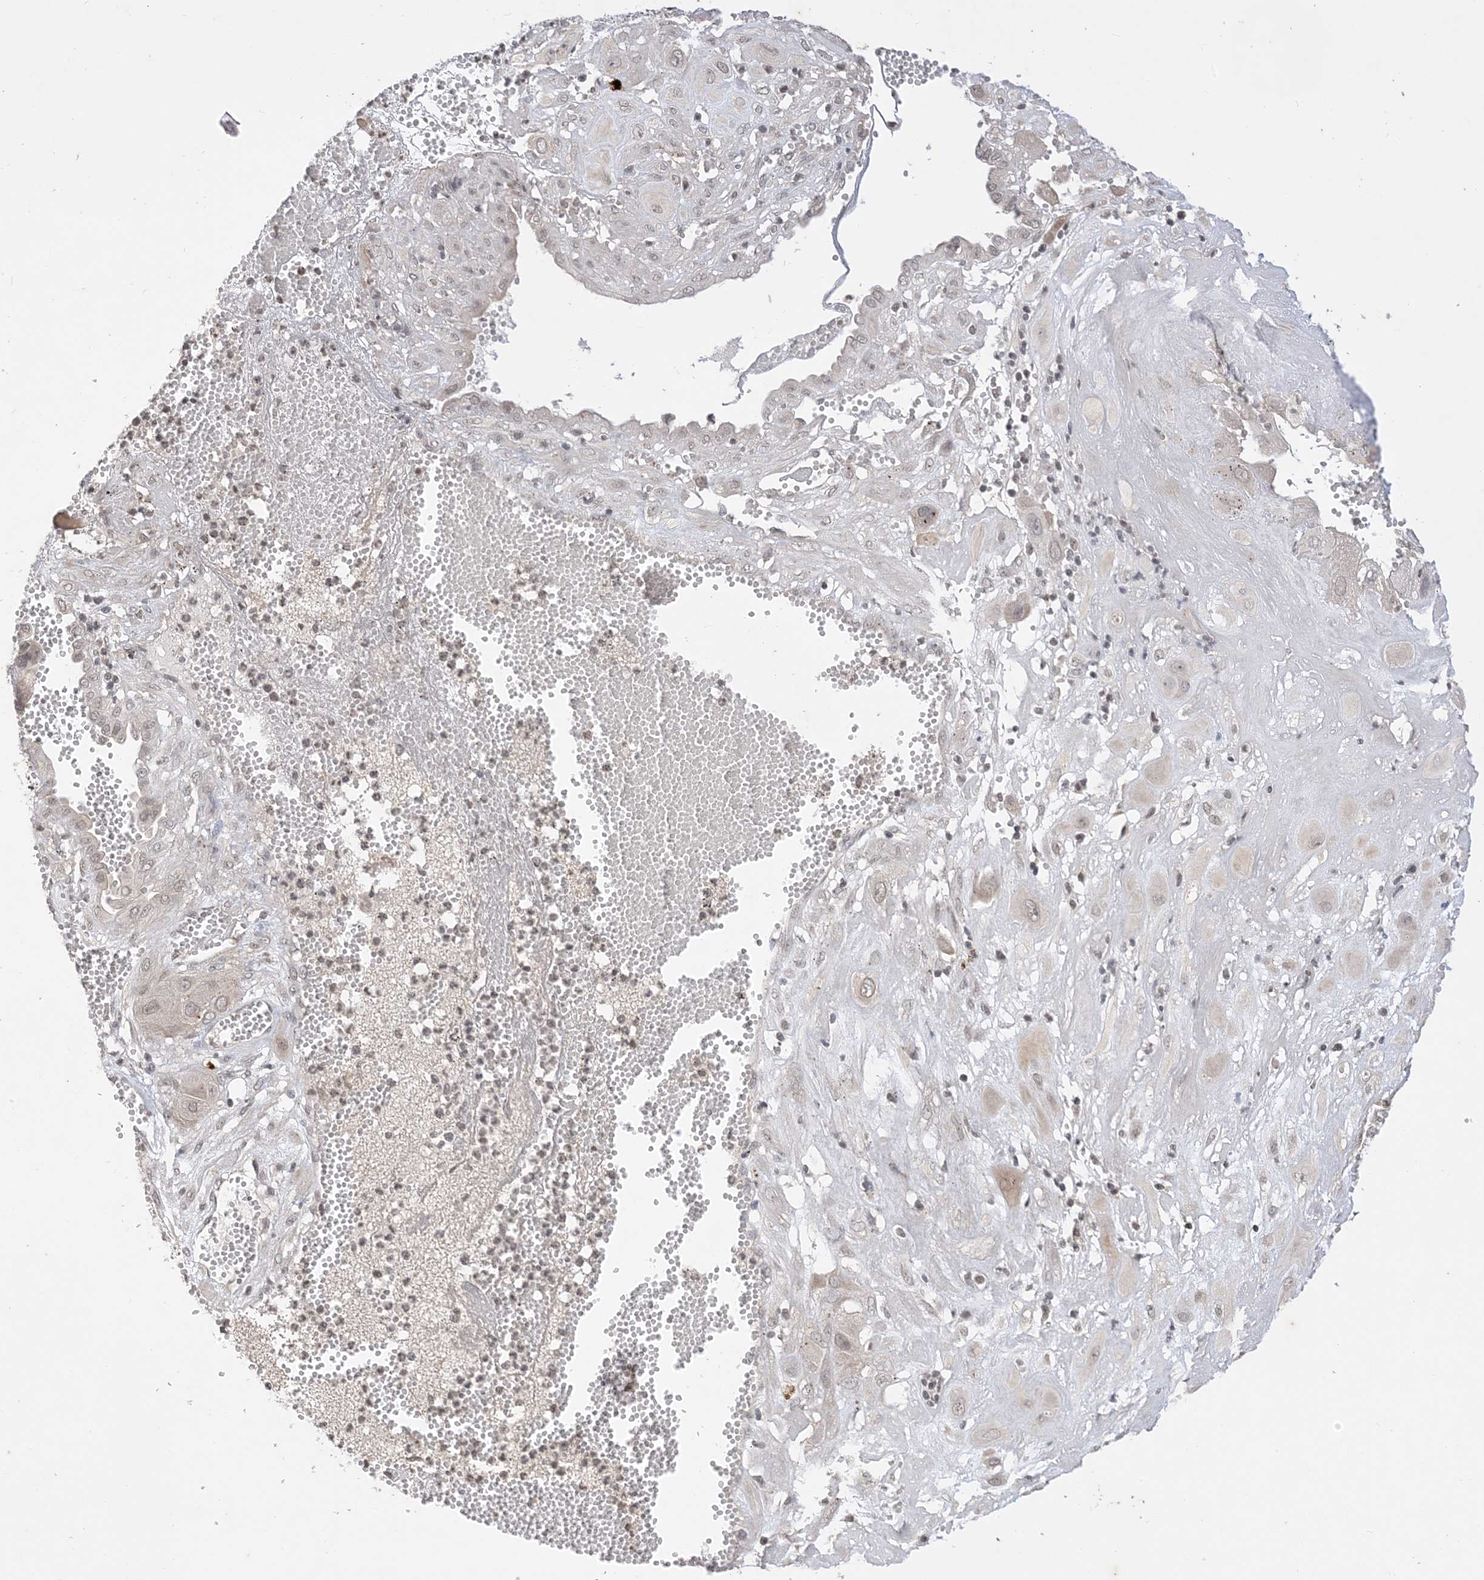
{"staining": {"intensity": "negative", "quantity": "none", "location": "none"}, "tissue": "cervical cancer", "cell_type": "Tumor cells", "image_type": "cancer", "snomed": [{"axis": "morphology", "description": "Squamous cell carcinoma, NOS"}, {"axis": "topography", "description": "Cervix"}], "caption": "Immunohistochemistry (IHC) of human cervical squamous cell carcinoma exhibits no positivity in tumor cells.", "gene": "RANBP9", "patient": {"sex": "female", "age": 34}}